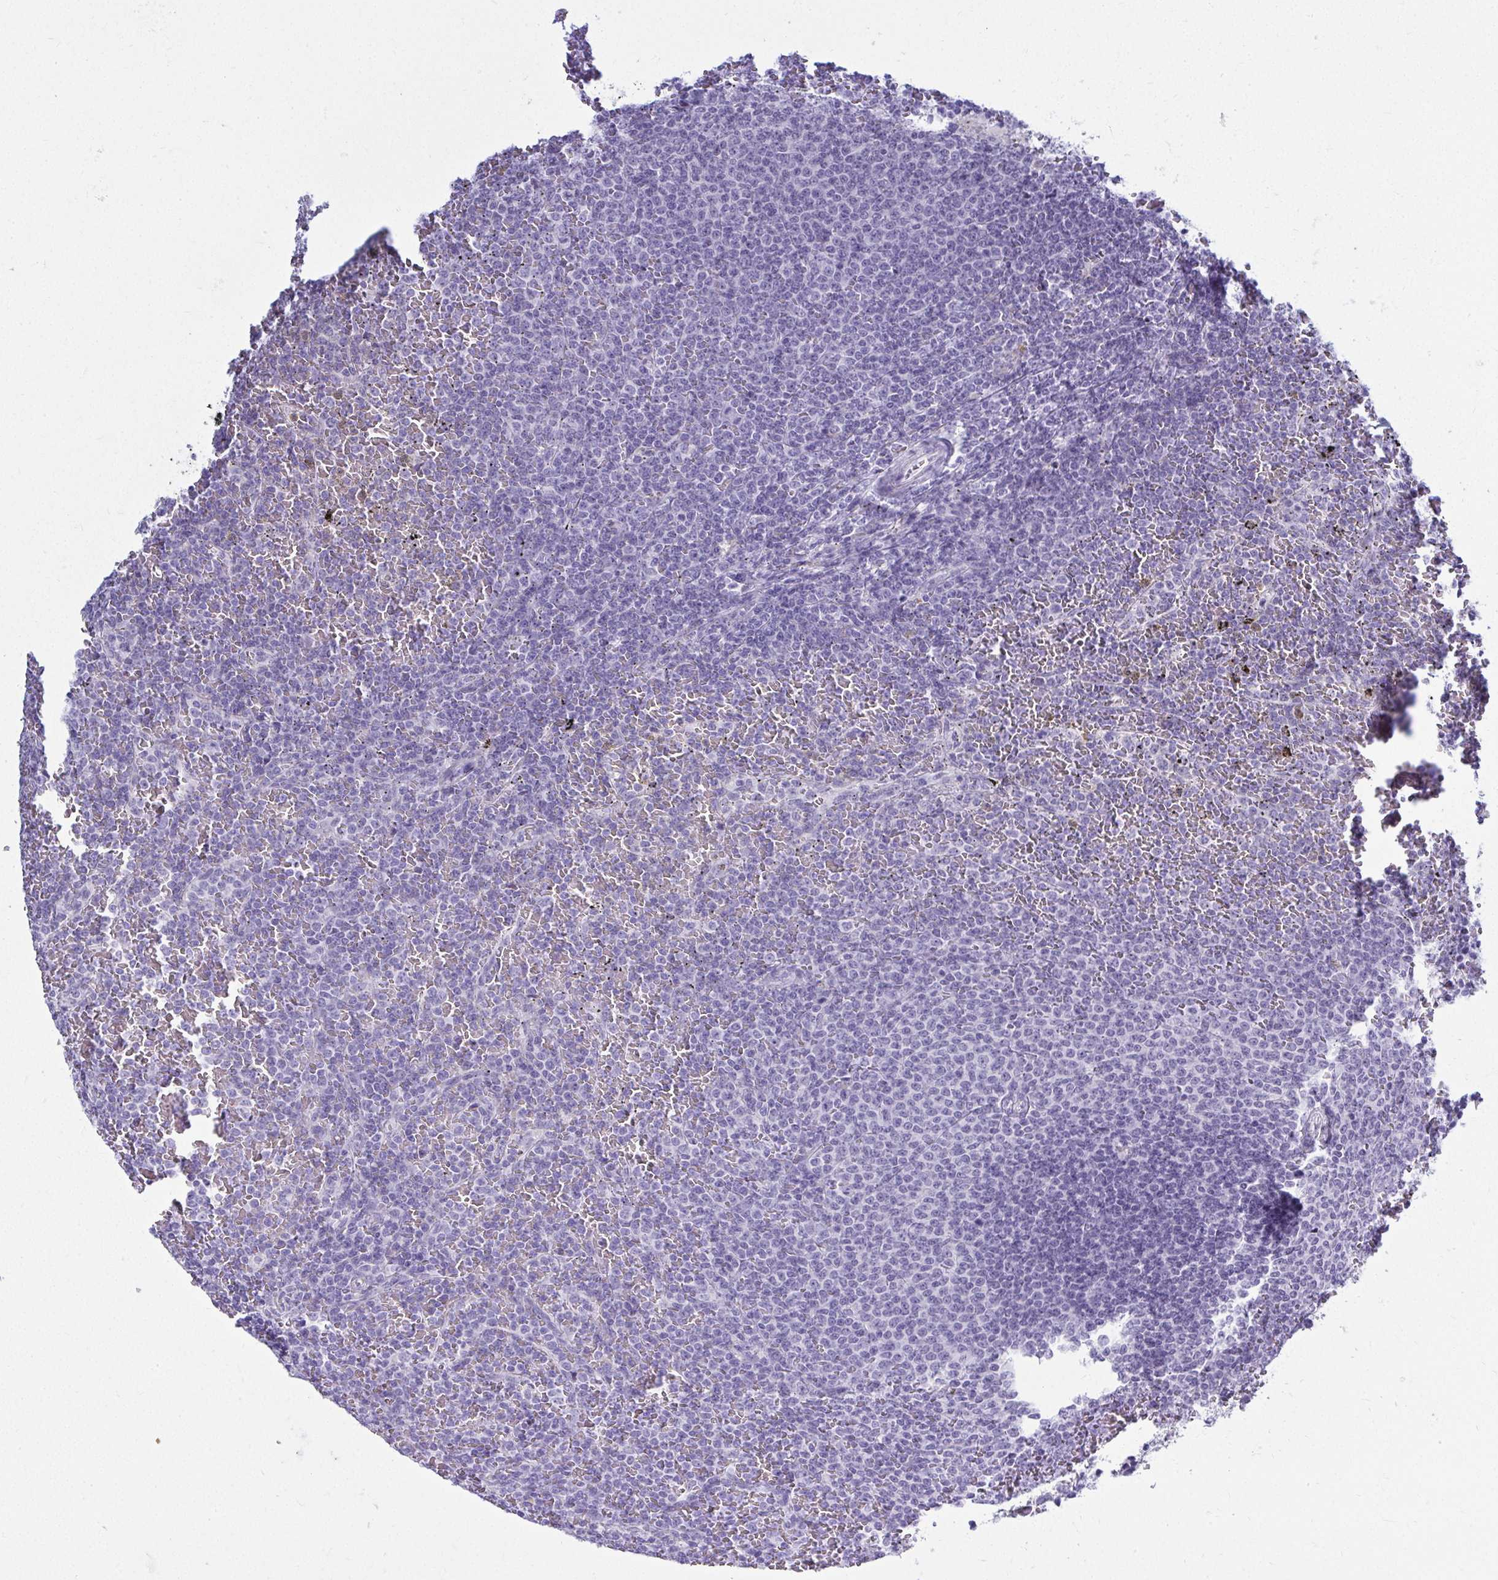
{"staining": {"intensity": "negative", "quantity": "none", "location": "none"}, "tissue": "lymphoma", "cell_type": "Tumor cells", "image_type": "cancer", "snomed": [{"axis": "morphology", "description": "Malignant lymphoma, non-Hodgkin's type, Low grade"}, {"axis": "topography", "description": "Spleen"}], "caption": "Lymphoma stained for a protein using immunohistochemistry exhibits no positivity tumor cells.", "gene": "QDPR", "patient": {"sex": "female", "age": 77}}